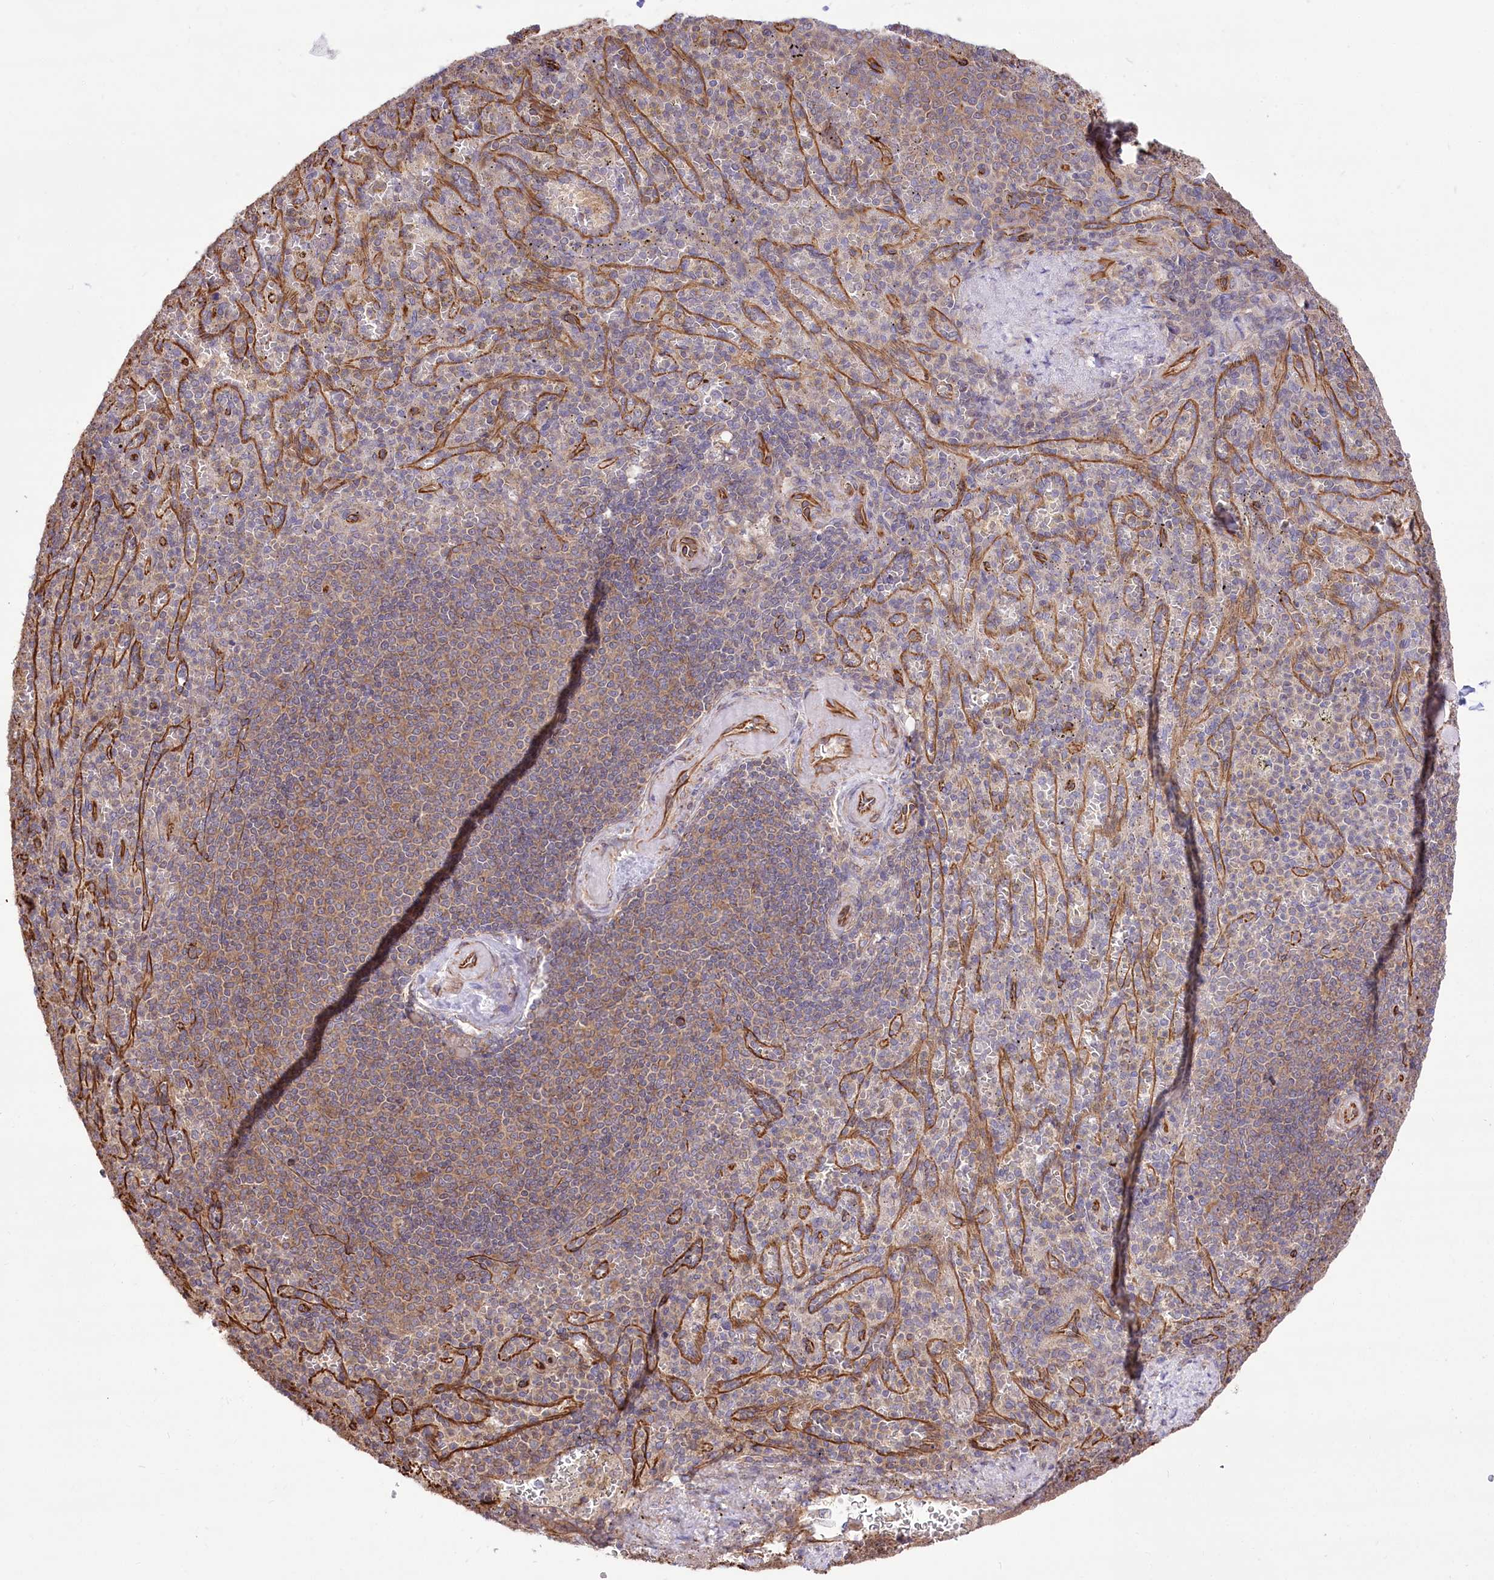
{"staining": {"intensity": "negative", "quantity": "none", "location": "none"}, "tissue": "spleen", "cell_type": "Cells in red pulp", "image_type": "normal", "snomed": [{"axis": "morphology", "description": "Normal tissue, NOS"}, {"axis": "topography", "description": "Spleen"}], "caption": "Immunohistochemistry (IHC) micrograph of normal spleen stained for a protein (brown), which exhibits no staining in cells in red pulp. (DAB IHC, high magnification).", "gene": "TTC1", "patient": {"sex": "female", "age": 74}}